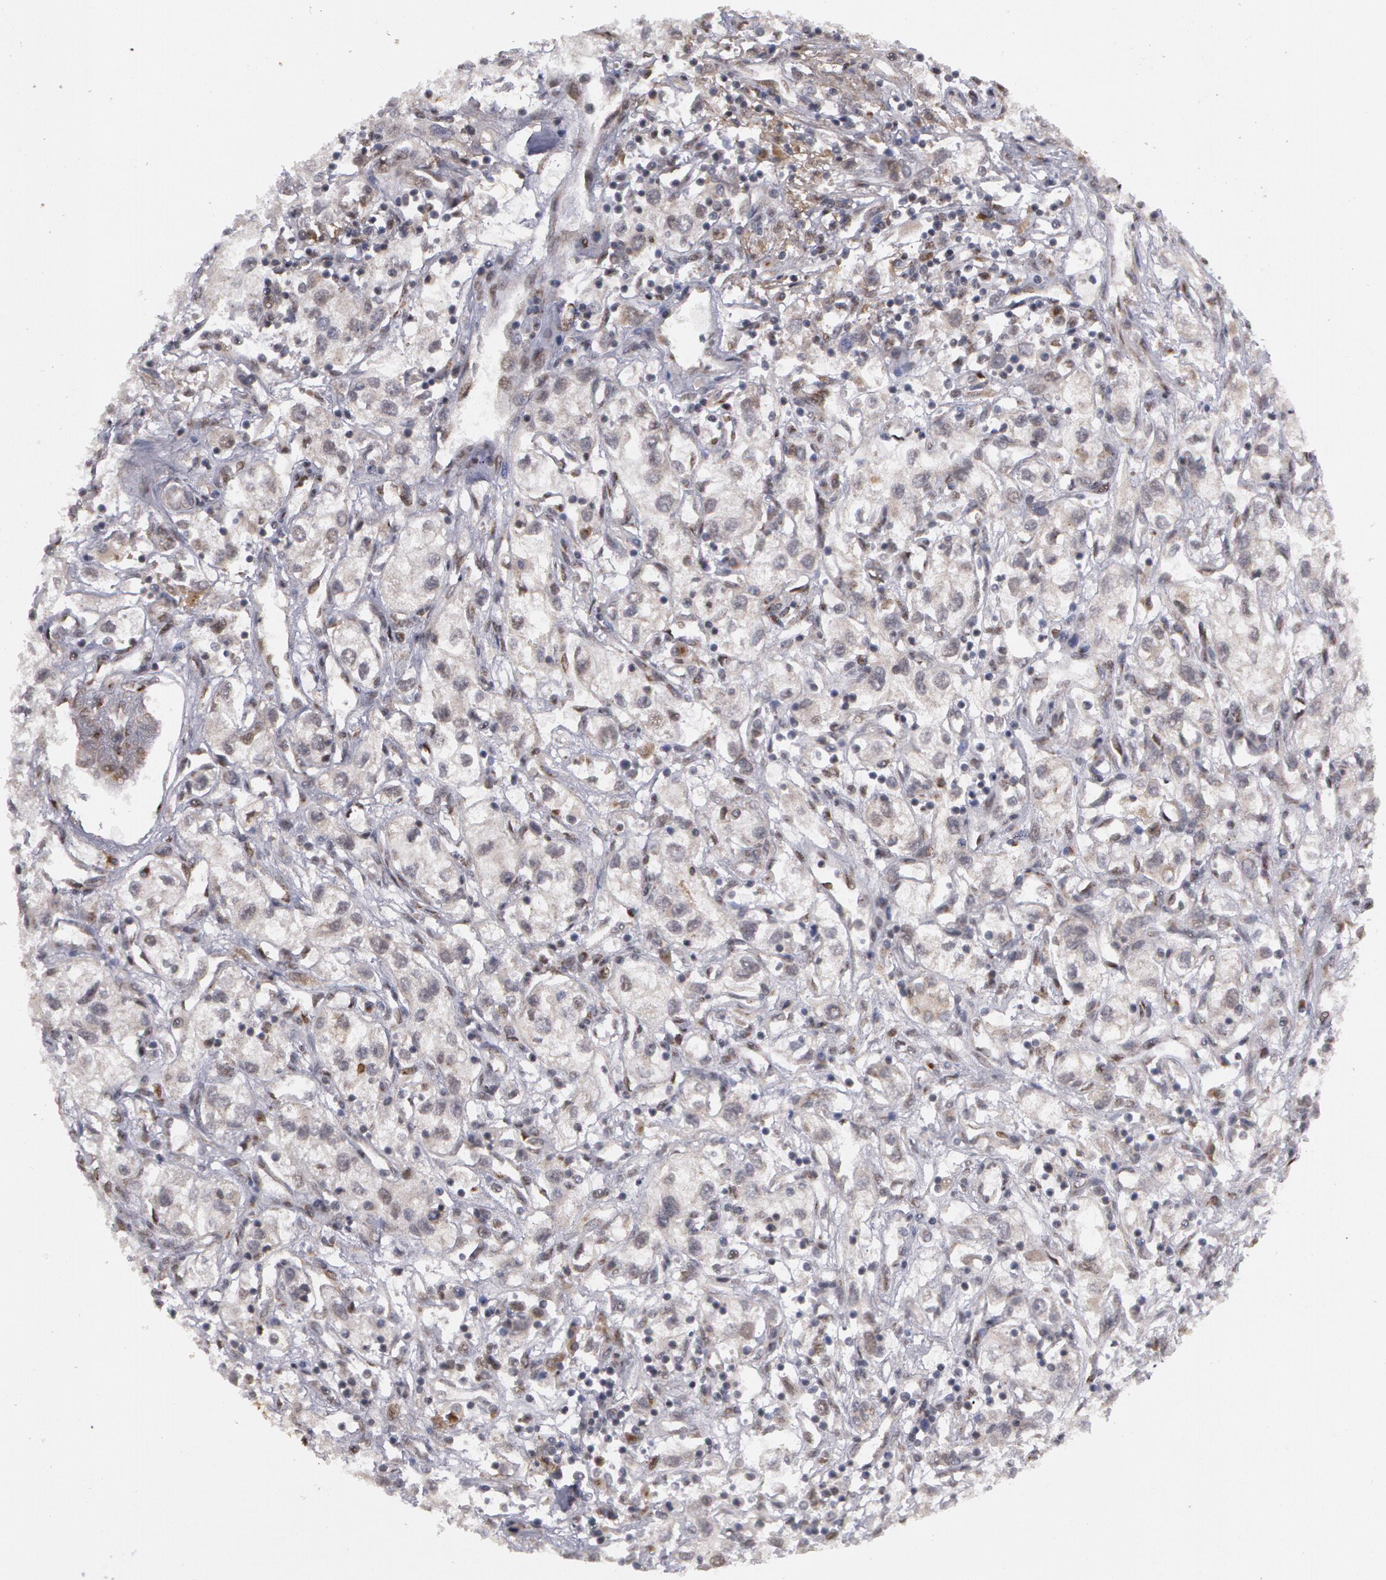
{"staining": {"intensity": "negative", "quantity": "none", "location": "none"}, "tissue": "renal cancer", "cell_type": "Tumor cells", "image_type": "cancer", "snomed": [{"axis": "morphology", "description": "Adenocarcinoma, NOS"}, {"axis": "topography", "description": "Kidney"}], "caption": "An immunohistochemistry (IHC) photomicrograph of renal adenocarcinoma is shown. There is no staining in tumor cells of renal adenocarcinoma.", "gene": "STX5", "patient": {"sex": "male", "age": 57}}